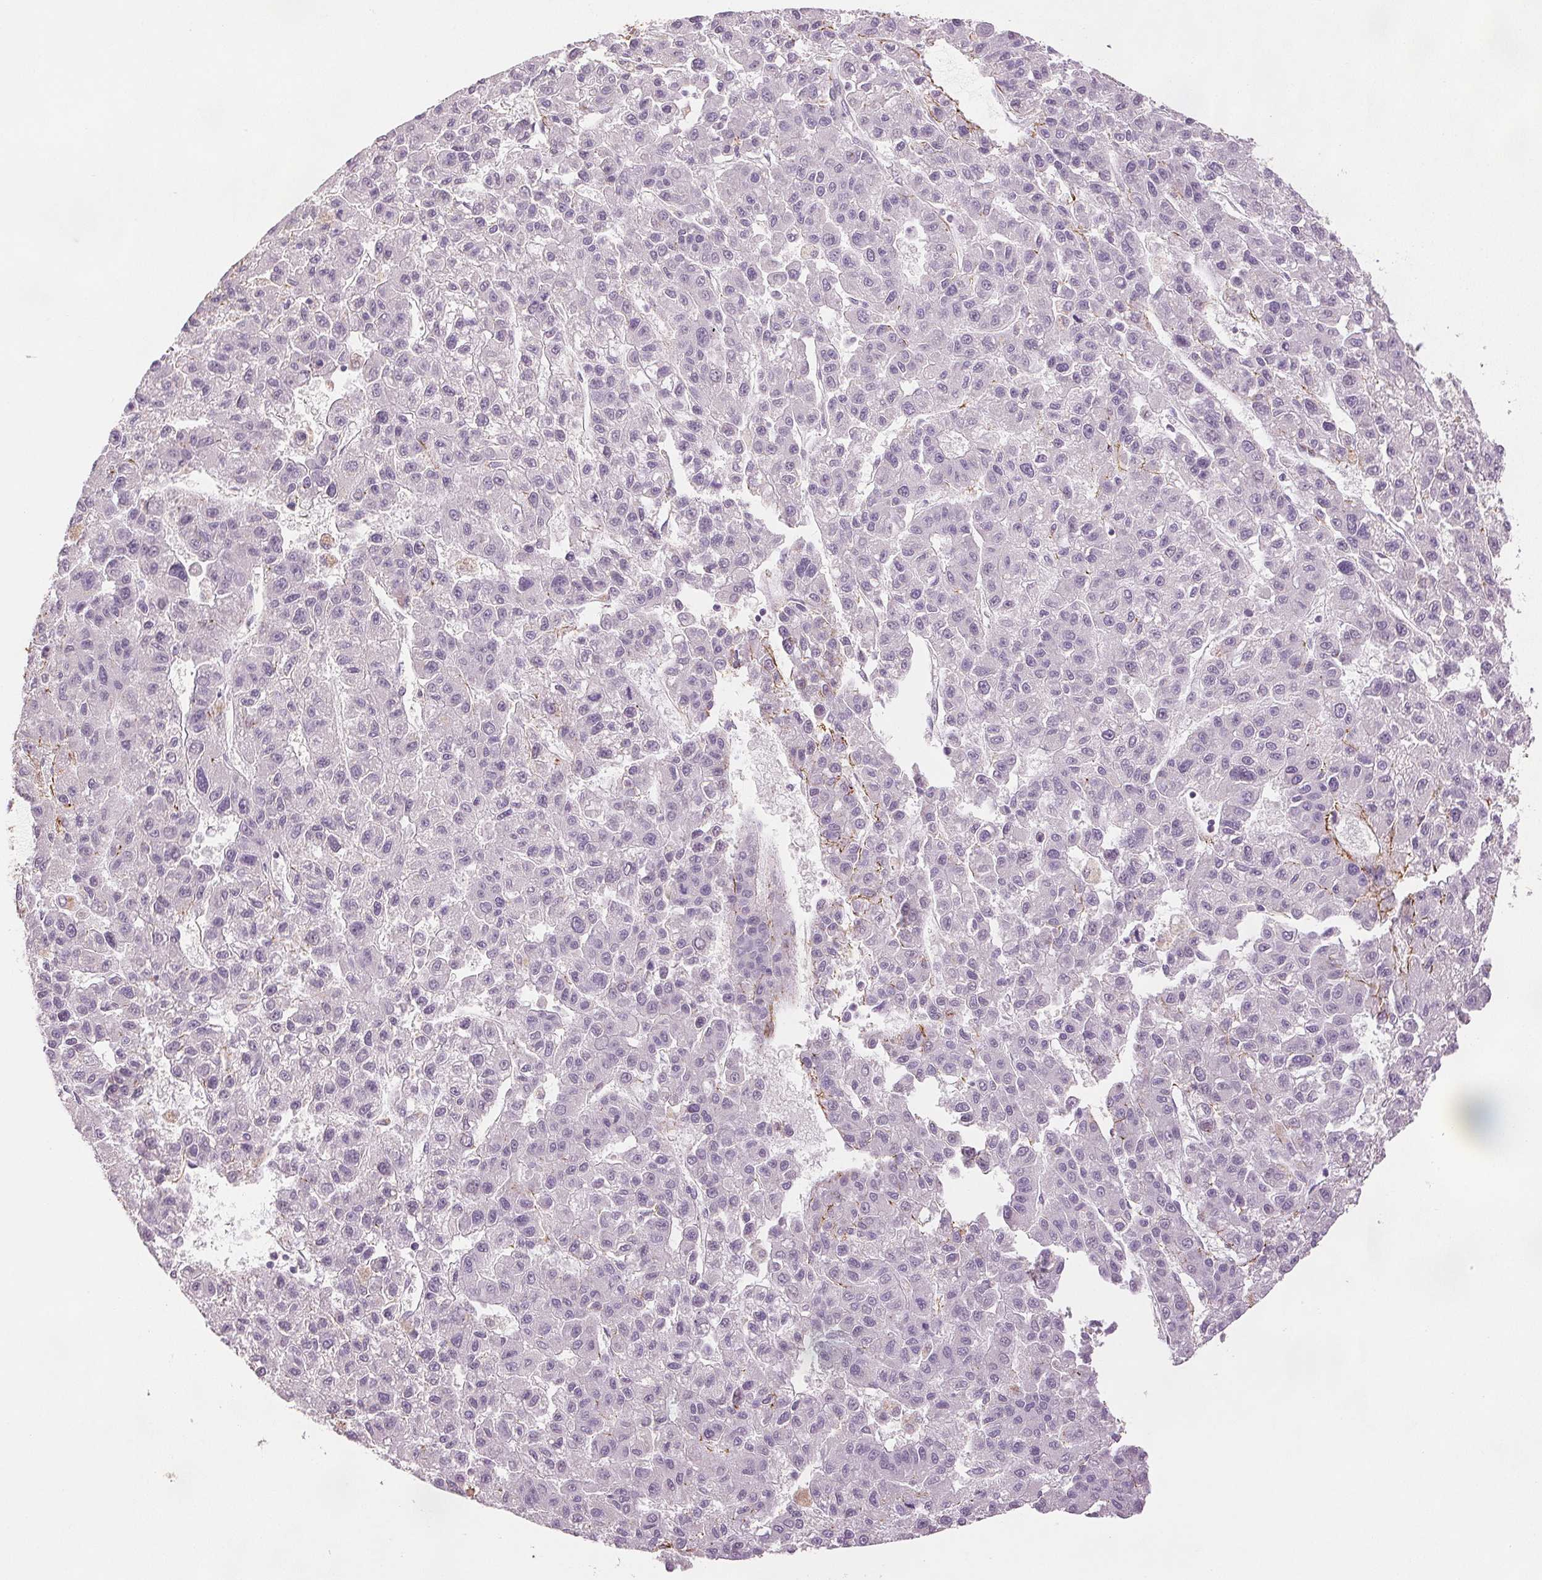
{"staining": {"intensity": "negative", "quantity": "none", "location": "none"}, "tissue": "liver cancer", "cell_type": "Tumor cells", "image_type": "cancer", "snomed": [{"axis": "morphology", "description": "Carcinoma, Hepatocellular, NOS"}, {"axis": "topography", "description": "Liver"}], "caption": "Immunohistochemical staining of liver cancer reveals no significant expression in tumor cells. (DAB (3,3'-diaminobenzidine) immunohistochemistry with hematoxylin counter stain).", "gene": "FBN1", "patient": {"sex": "male", "age": 70}}